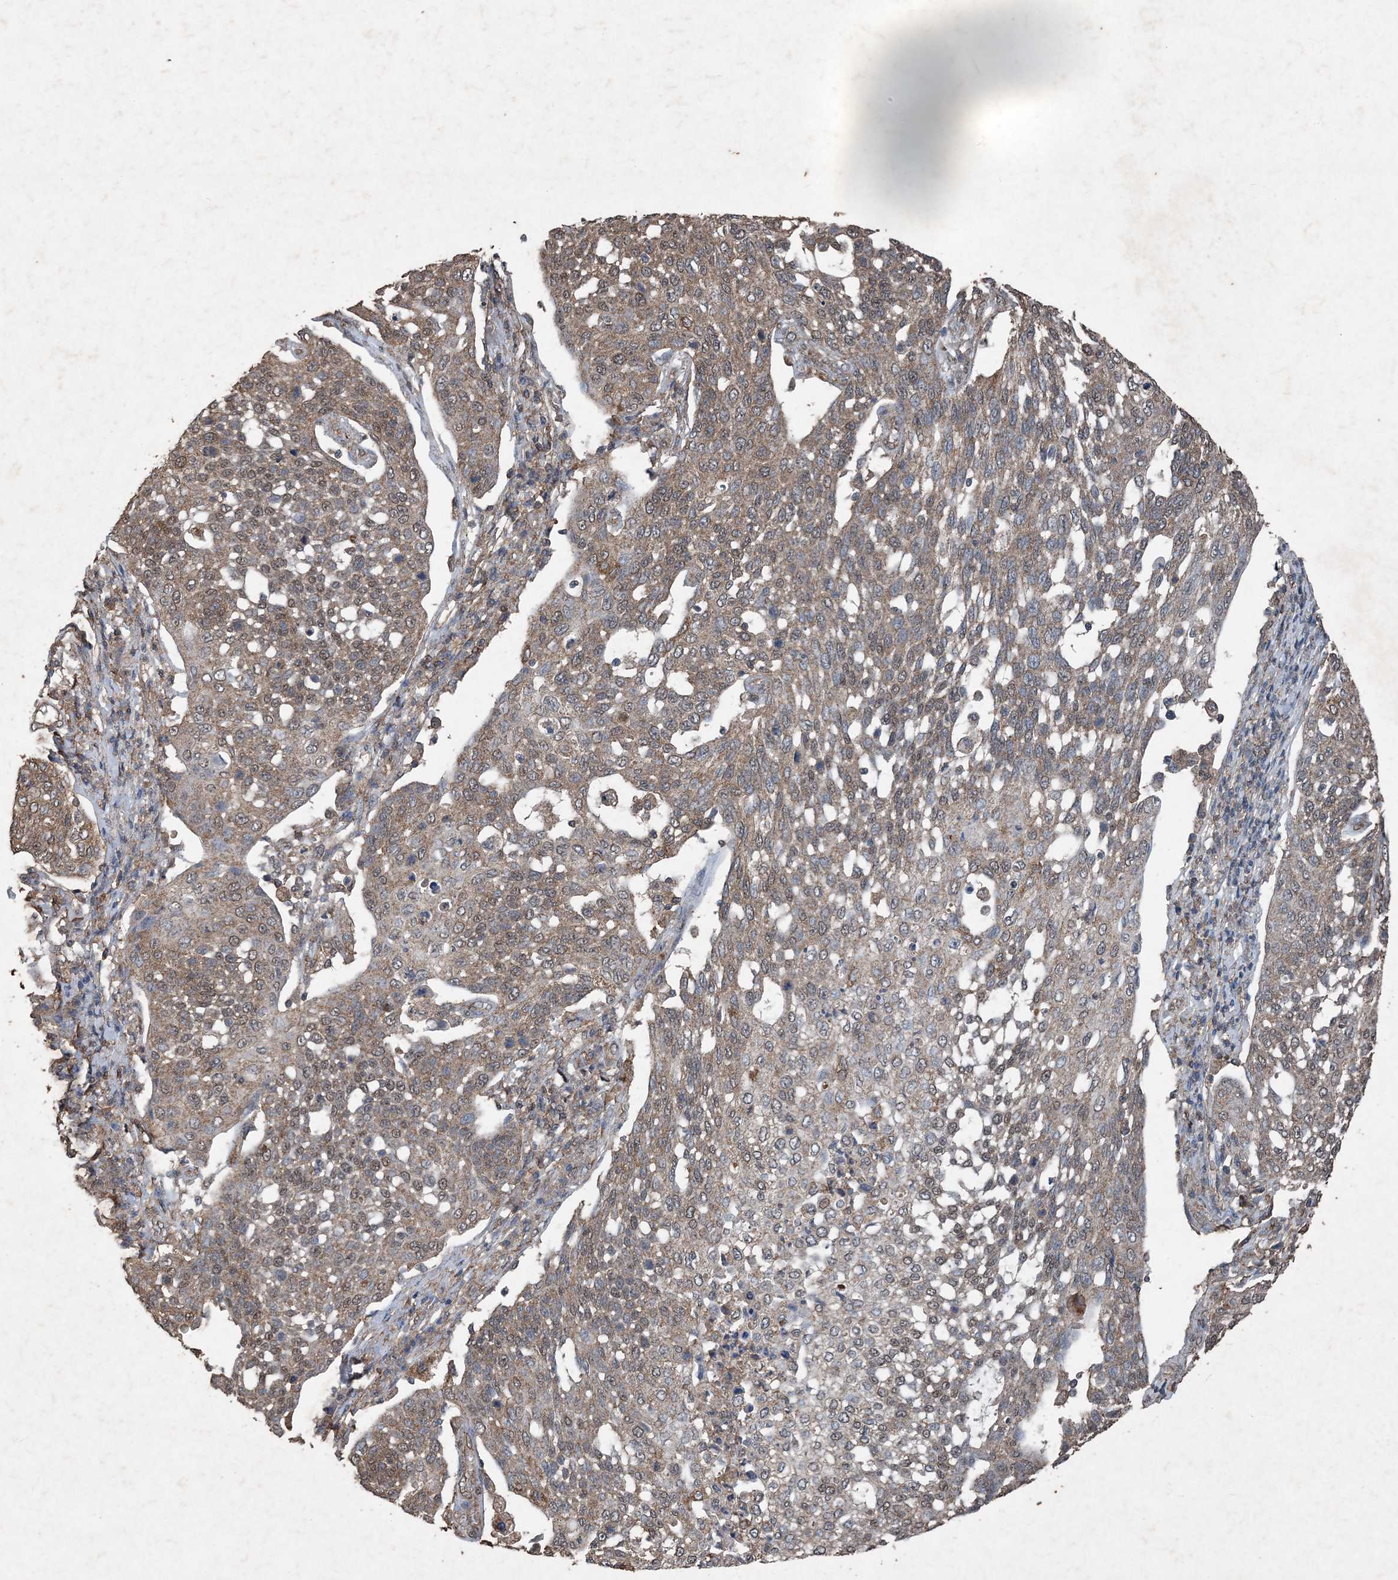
{"staining": {"intensity": "moderate", "quantity": "25%-75%", "location": "cytoplasmic/membranous"}, "tissue": "cervical cancer", "cell_type": "Tumor cells", "image_type": "cancer", "snomed": [{"axis": "morphology", "description": "Squamous cell carcinoma, NOS"}, {"axis": "topography", "description": "Cervix"}], "caption": "Tumor cells demonstrate medium levels of moderate cytoplasmic/membranous staining in approximately 25%-75% of cells in human cervical cancer (squamous cell carcinoma). (Stains: DAB (3,3'-diaminobenzidine) in brown, nuclei in blue, Microscopy: brightfield microscopy at high magnification).", "gene": "FCN3", "patient": {"sex": "female", "age": 34}}